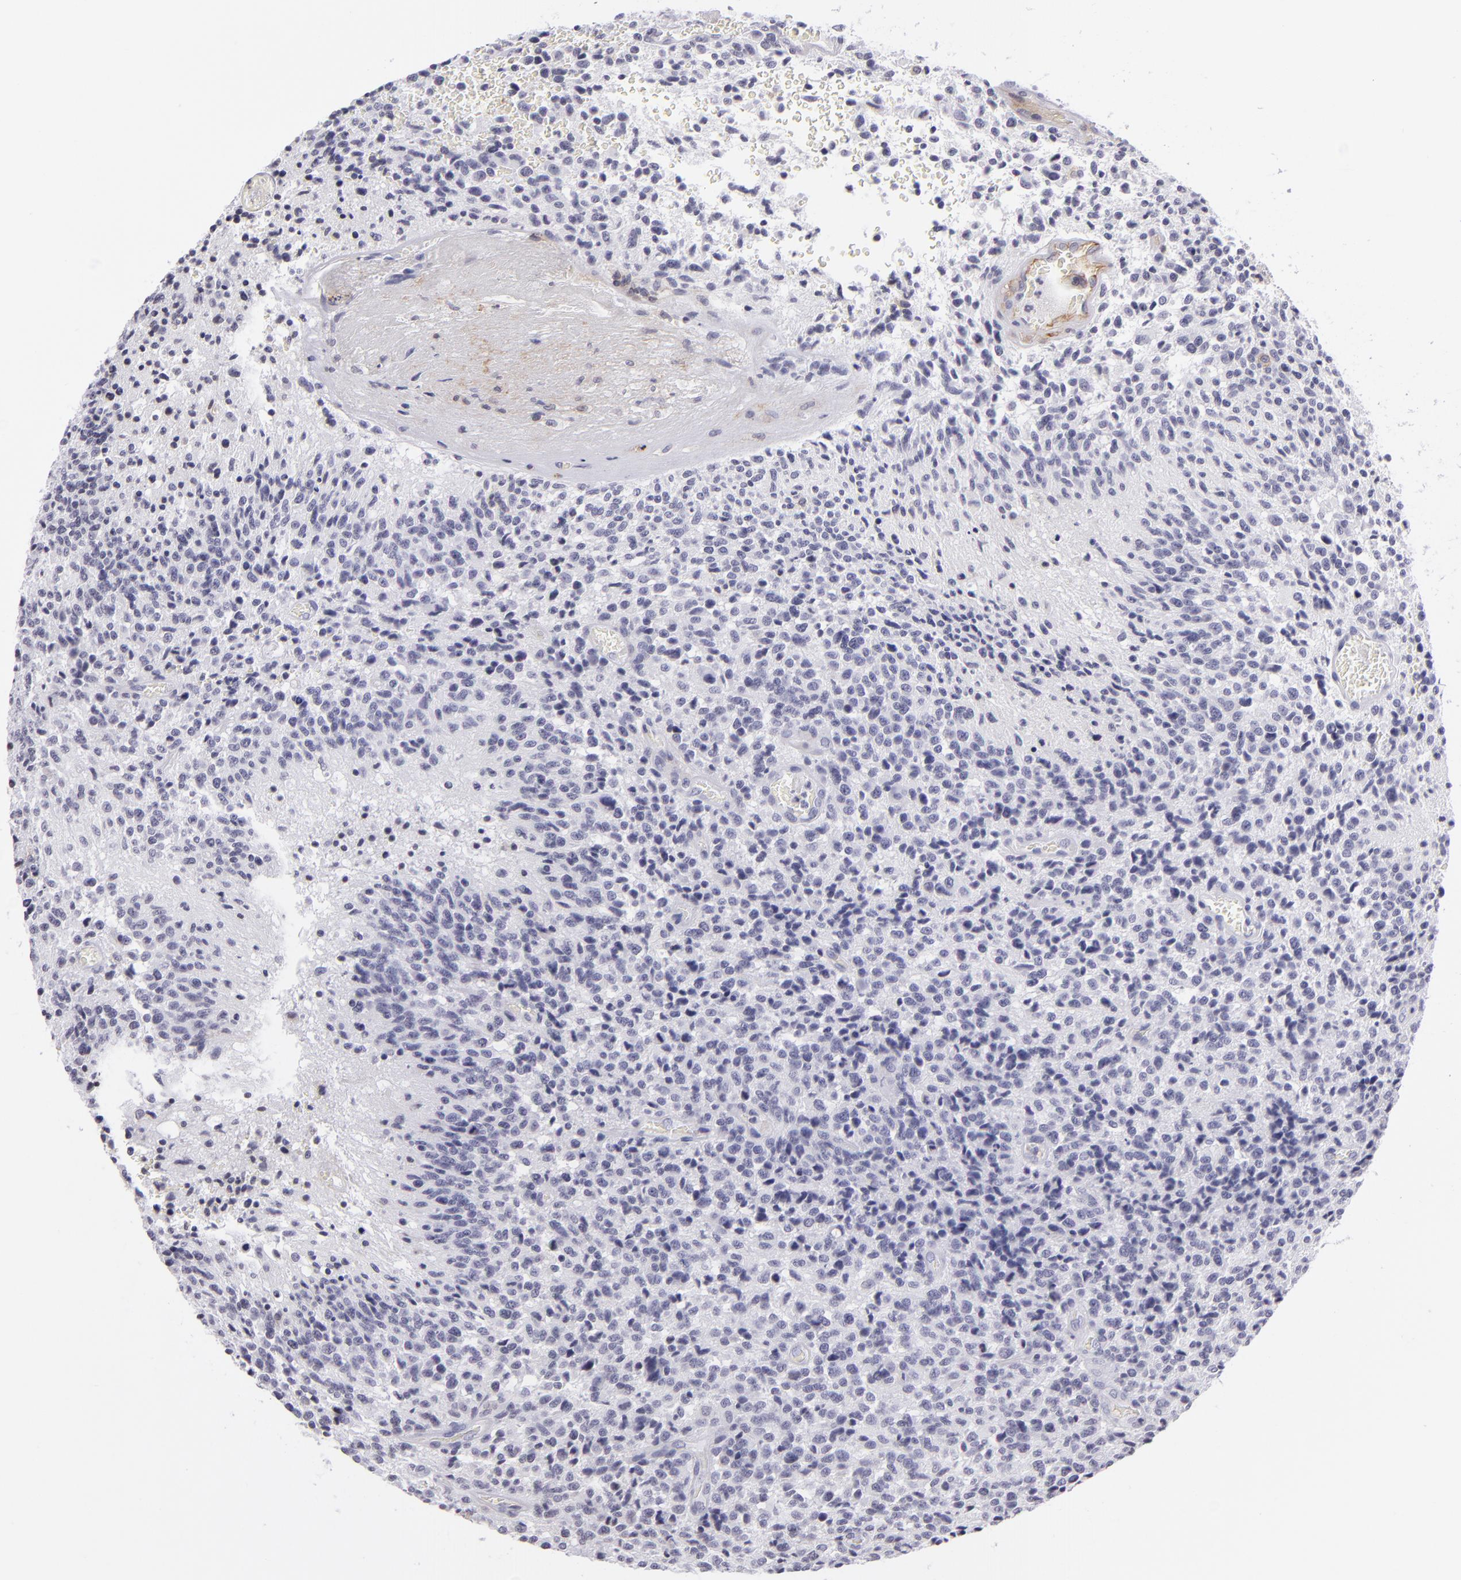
{"staining": {"intensity": "negative", "quantity": "none", "location": "none"}, "tissue": "glioma", "cell_type": "Tumor cells", "image_type": "cancer", "snomed": [{"axis": "morphology", "description": "Glioma, malignant, High grade"}, {"axis": "topography", "description": "Brain"}], "caption": "An image of glioma stained for a protein shows no brown staining in tumor cells. (DAB (3,3'-diaminobenzidine) immunohistochemistry visualized using brightfield microscopy, high magnification).", "gene": "THBD", "patient": {"sex": "male", "age": 36}}